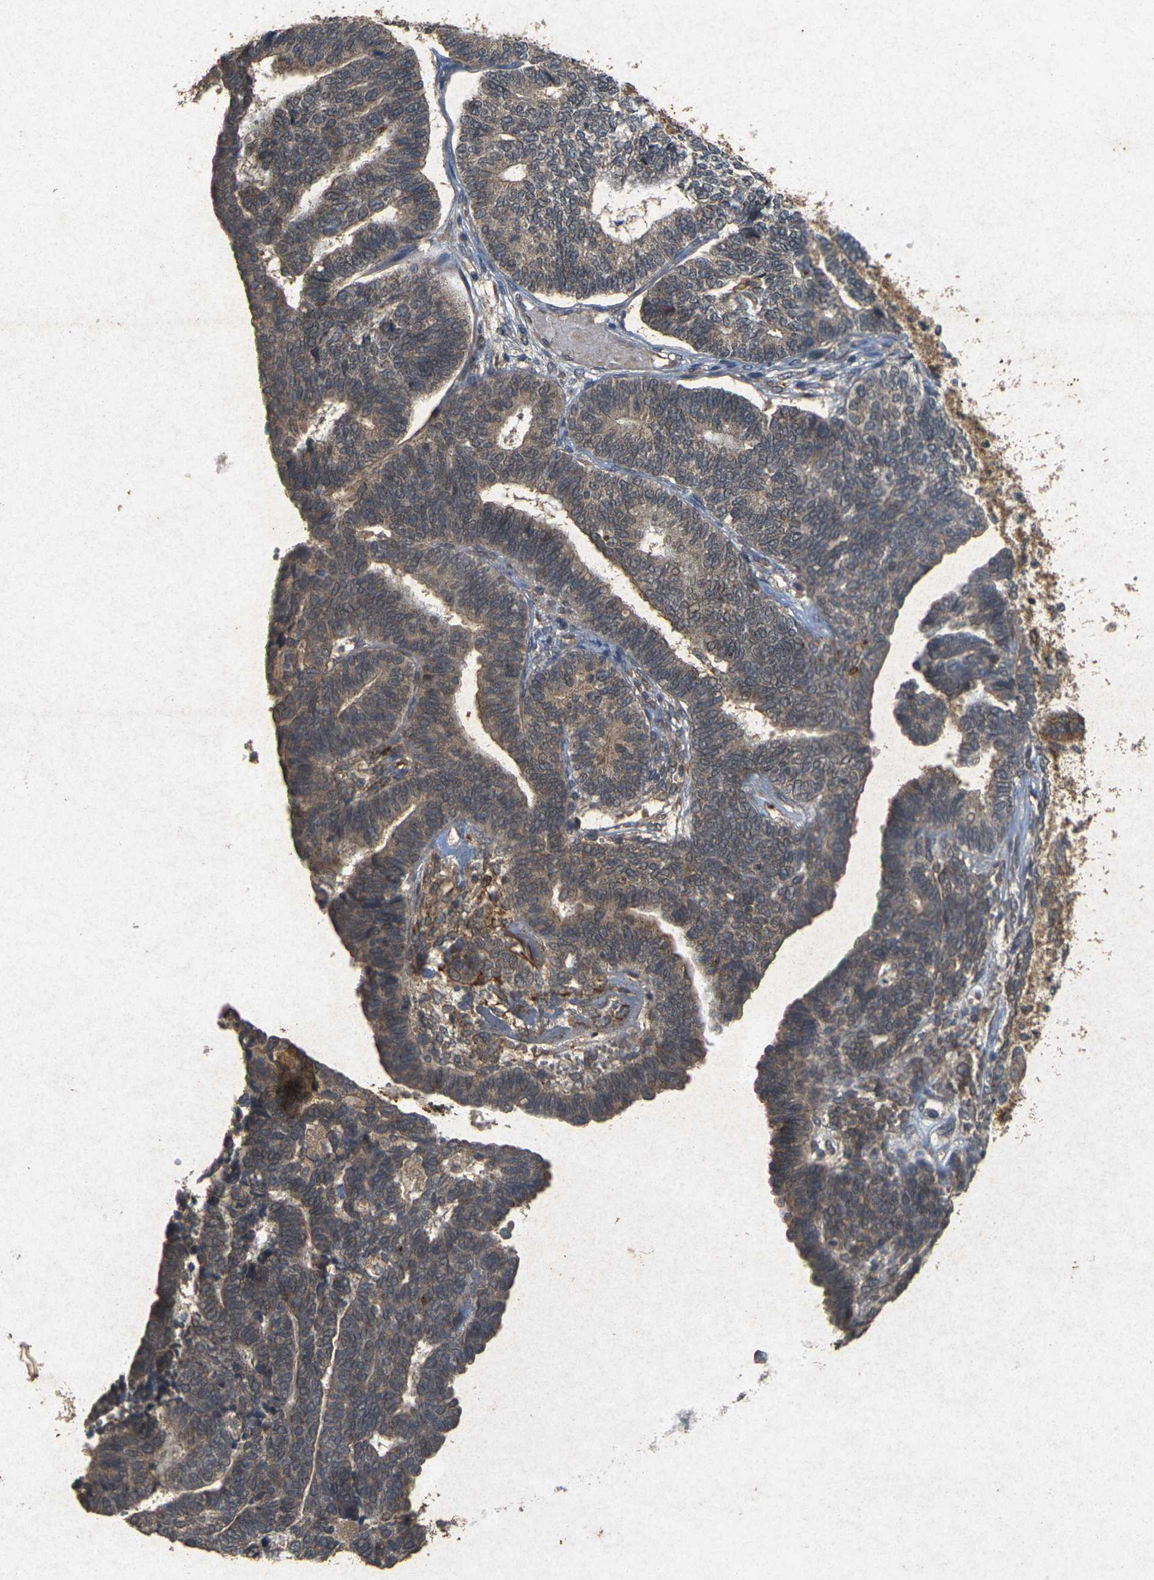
{"staining": {"intensity": "moderate", "quantity": ">75%", "location": "cytoplasmic/membranous"}, "tissue": "endometrial cancer", "cell_type": "Tumor cells", "image_type": "cancer", "snomed": [{"axis": "morphology", "description": "Adenocarcinoma, NOS"}, {"axis": "topography", "description": "Endometrium"}], "caption": "Brown immunohistochemical staining in endometrial adenocarcinoma displays moderate cytoplasmic/membranous expression in approximately >75% of tumor cells.", "gene": "ERN1", "patient": {"sex": "female", "age": 70}}